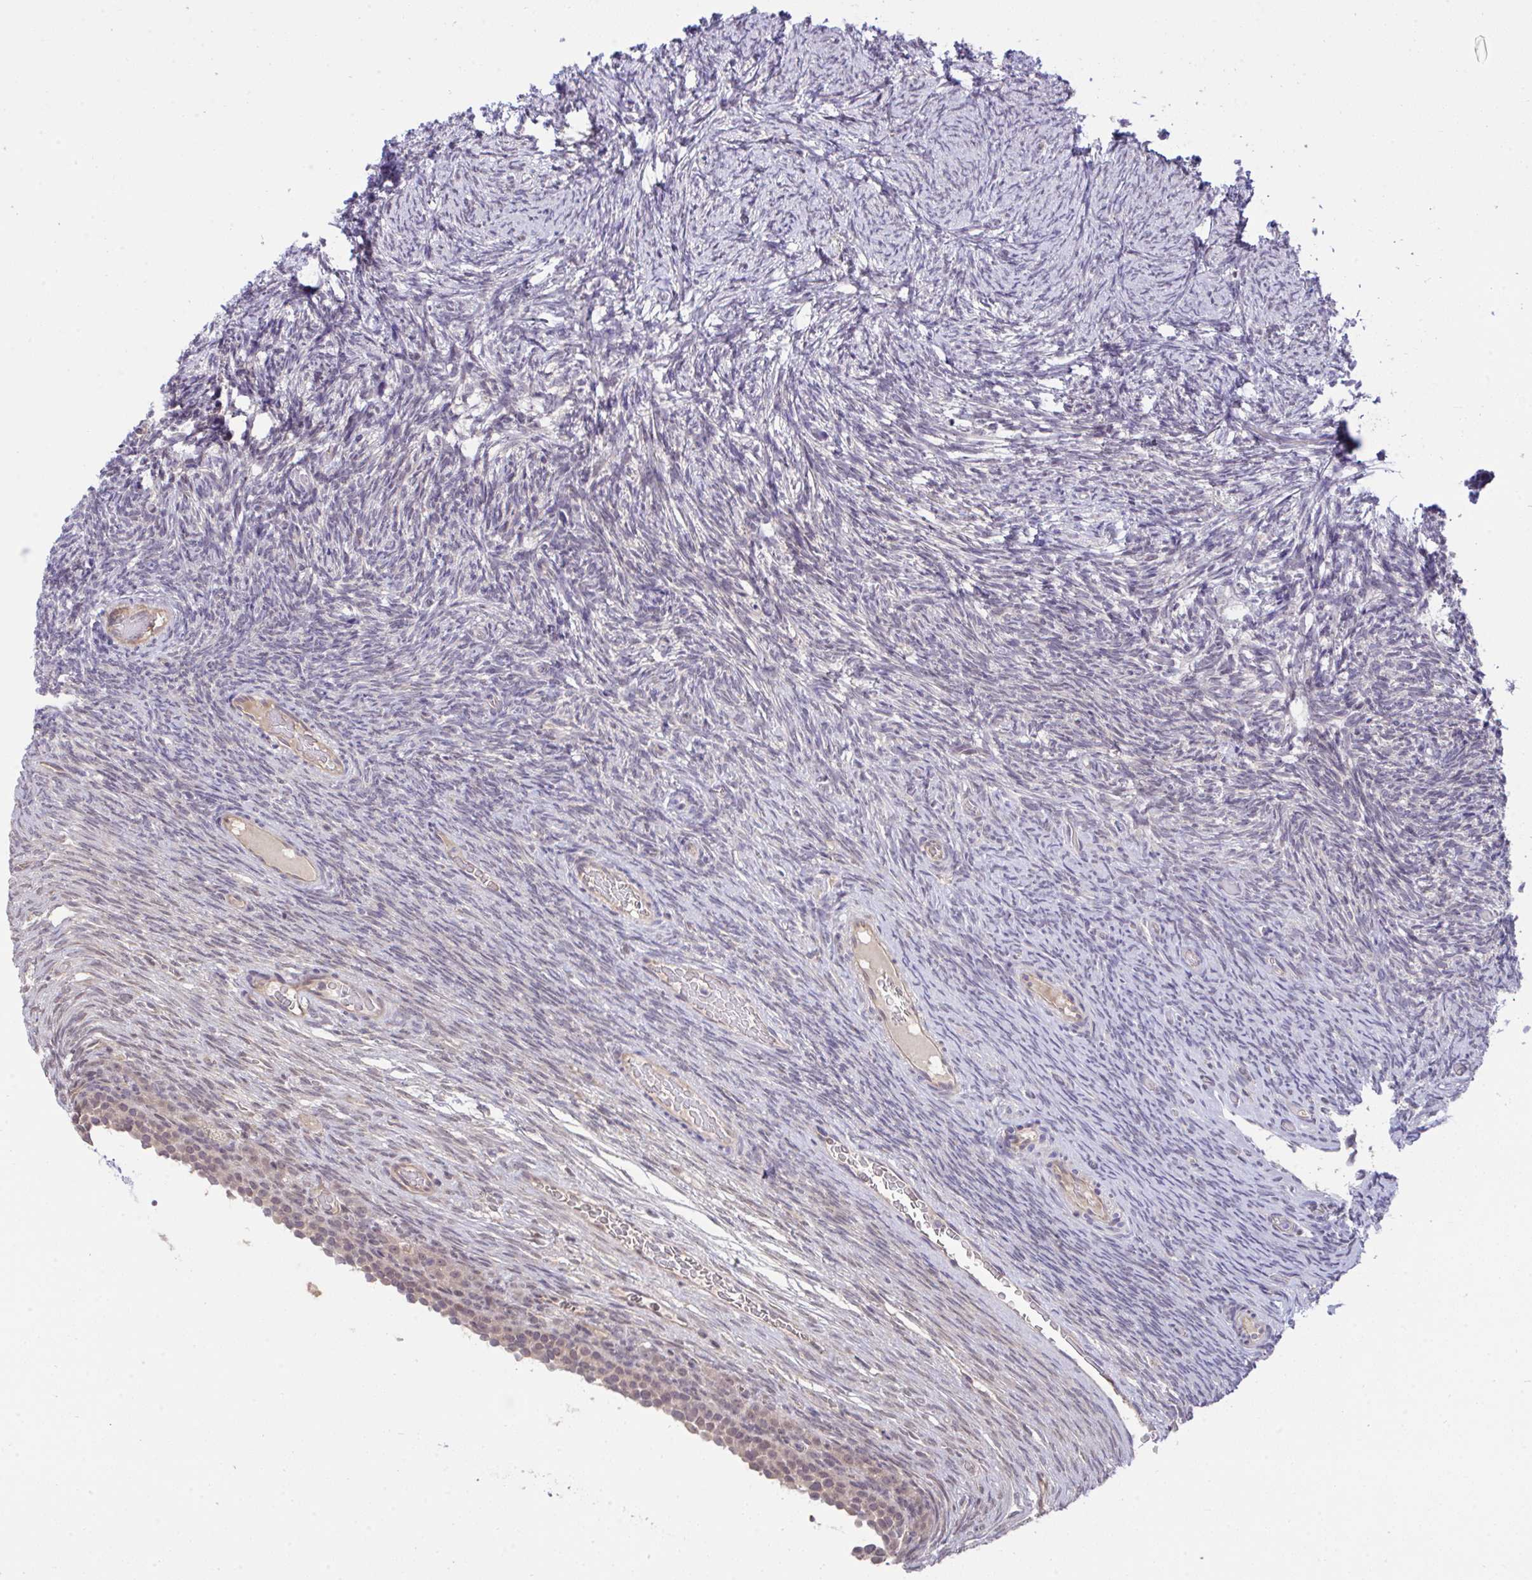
{"staining": {"intensity": "weak", "quantity": "25%-75%", "location": "nuclear"}, "tissue": "ovary", "cell_type": "Follicle cells", "image_type": "normal", "snomed": [{"axis": "morphology", "description": "Normal tissue, NOS"}, {"axis": "topography", "description": "Ovary"}], "caption": "A histopathology image of ovary stained for a protein reveals weak nuclear brown staining in follicle cells.", "gene": "C9orf64", "patient": {"sex": "female", "age": 34}}